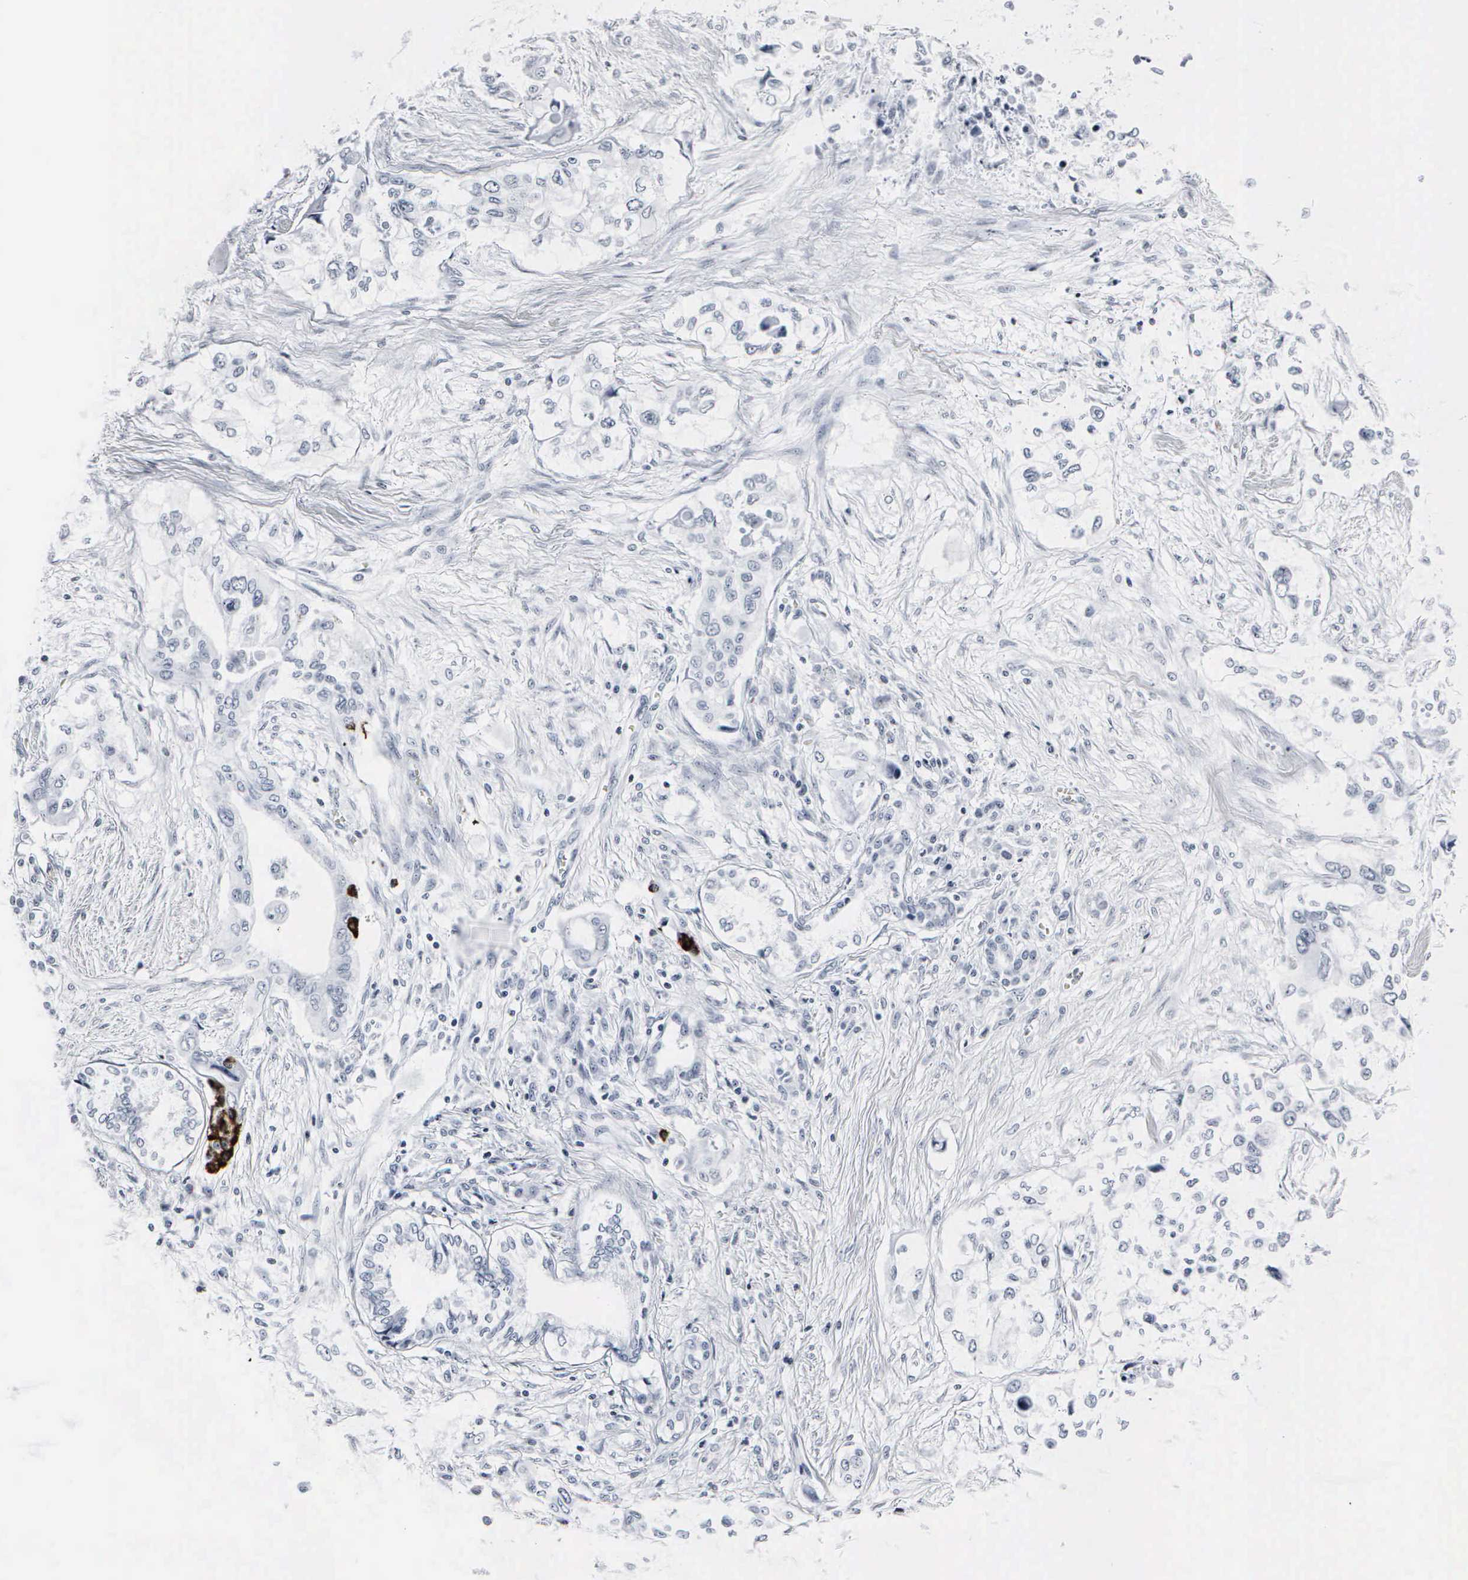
{"staining": {"intensity": "negative", "quantity": "none", "location": "none"}, "tissue": "pancreatic cancer", "cell_type": "Tumor cells", "image_type": "cancer", "snomed": [{"axis": "morphology", "description": "Adenocarcinoma, NOS"}, {"axis": "topography", "description": "Pancreas"}], "caption": "Immunohistochemical staining of human adenocarcinoma (pancreatic) demonstrates no significant staining in tumor cells. Nuclei are stained in blue.", "gene": "DGCR2", "patient": {"sex": "male", "age": 77}}